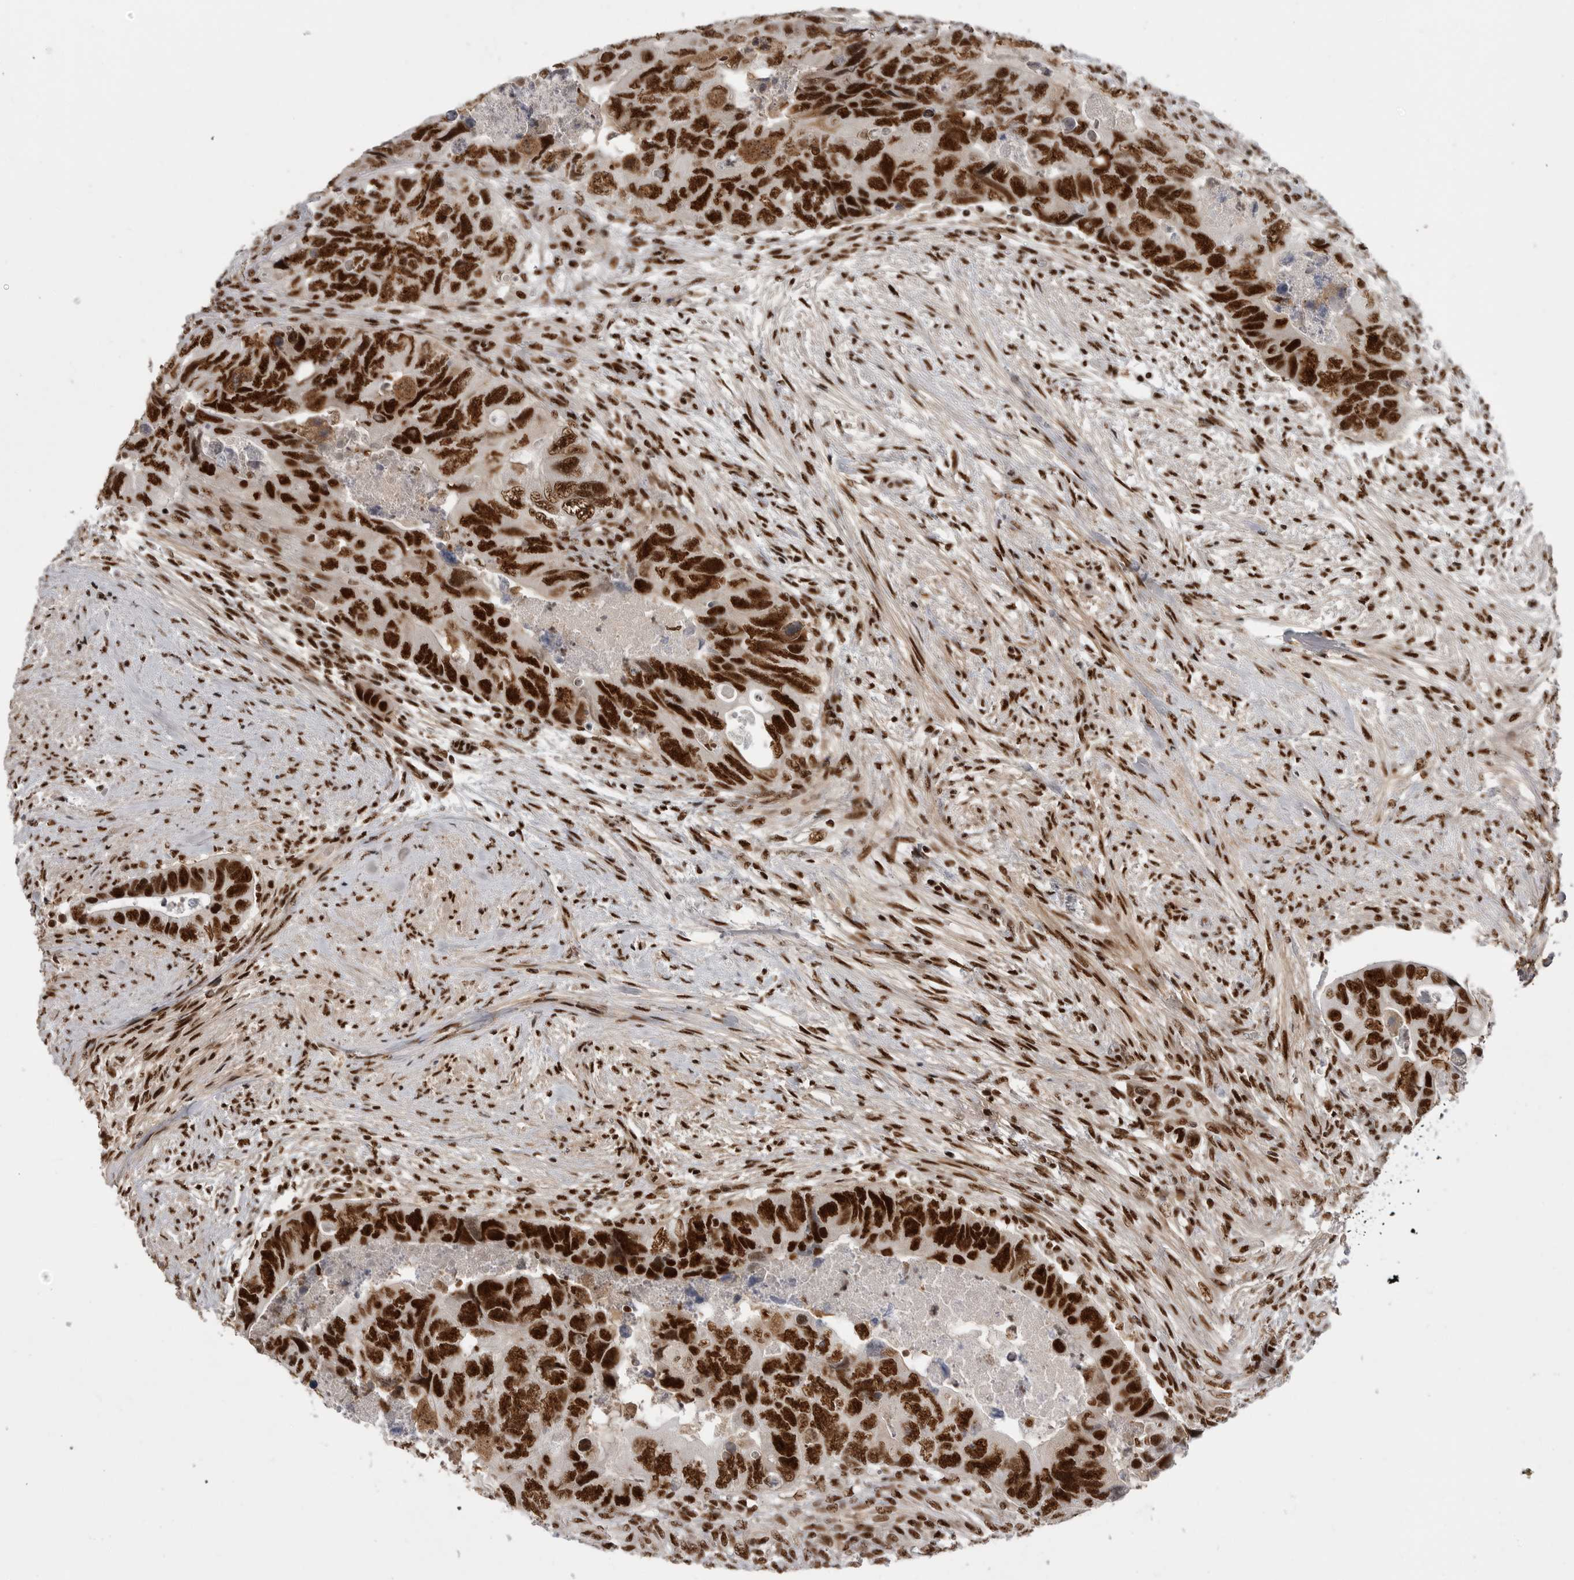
{"staining": {"intensity": "strong", "quantity": ">75%", "location": "nuclear"}, "tissue": "colorectal cancer", "cell_type": "Tumor cells", "image_type": "cancer", "snomed": [{"axis": "morphology", "description": "Adenocarcinoma, NOS"}, {"axis": "topography", "description": "Rectum"}], "caption": "A brown stain highlights strong nuclear expression of a protein in colorectal adenocarcinoma tumor cells.", "gene": "PPP1R8", "patient": {"sex": "male", "age": 63}}